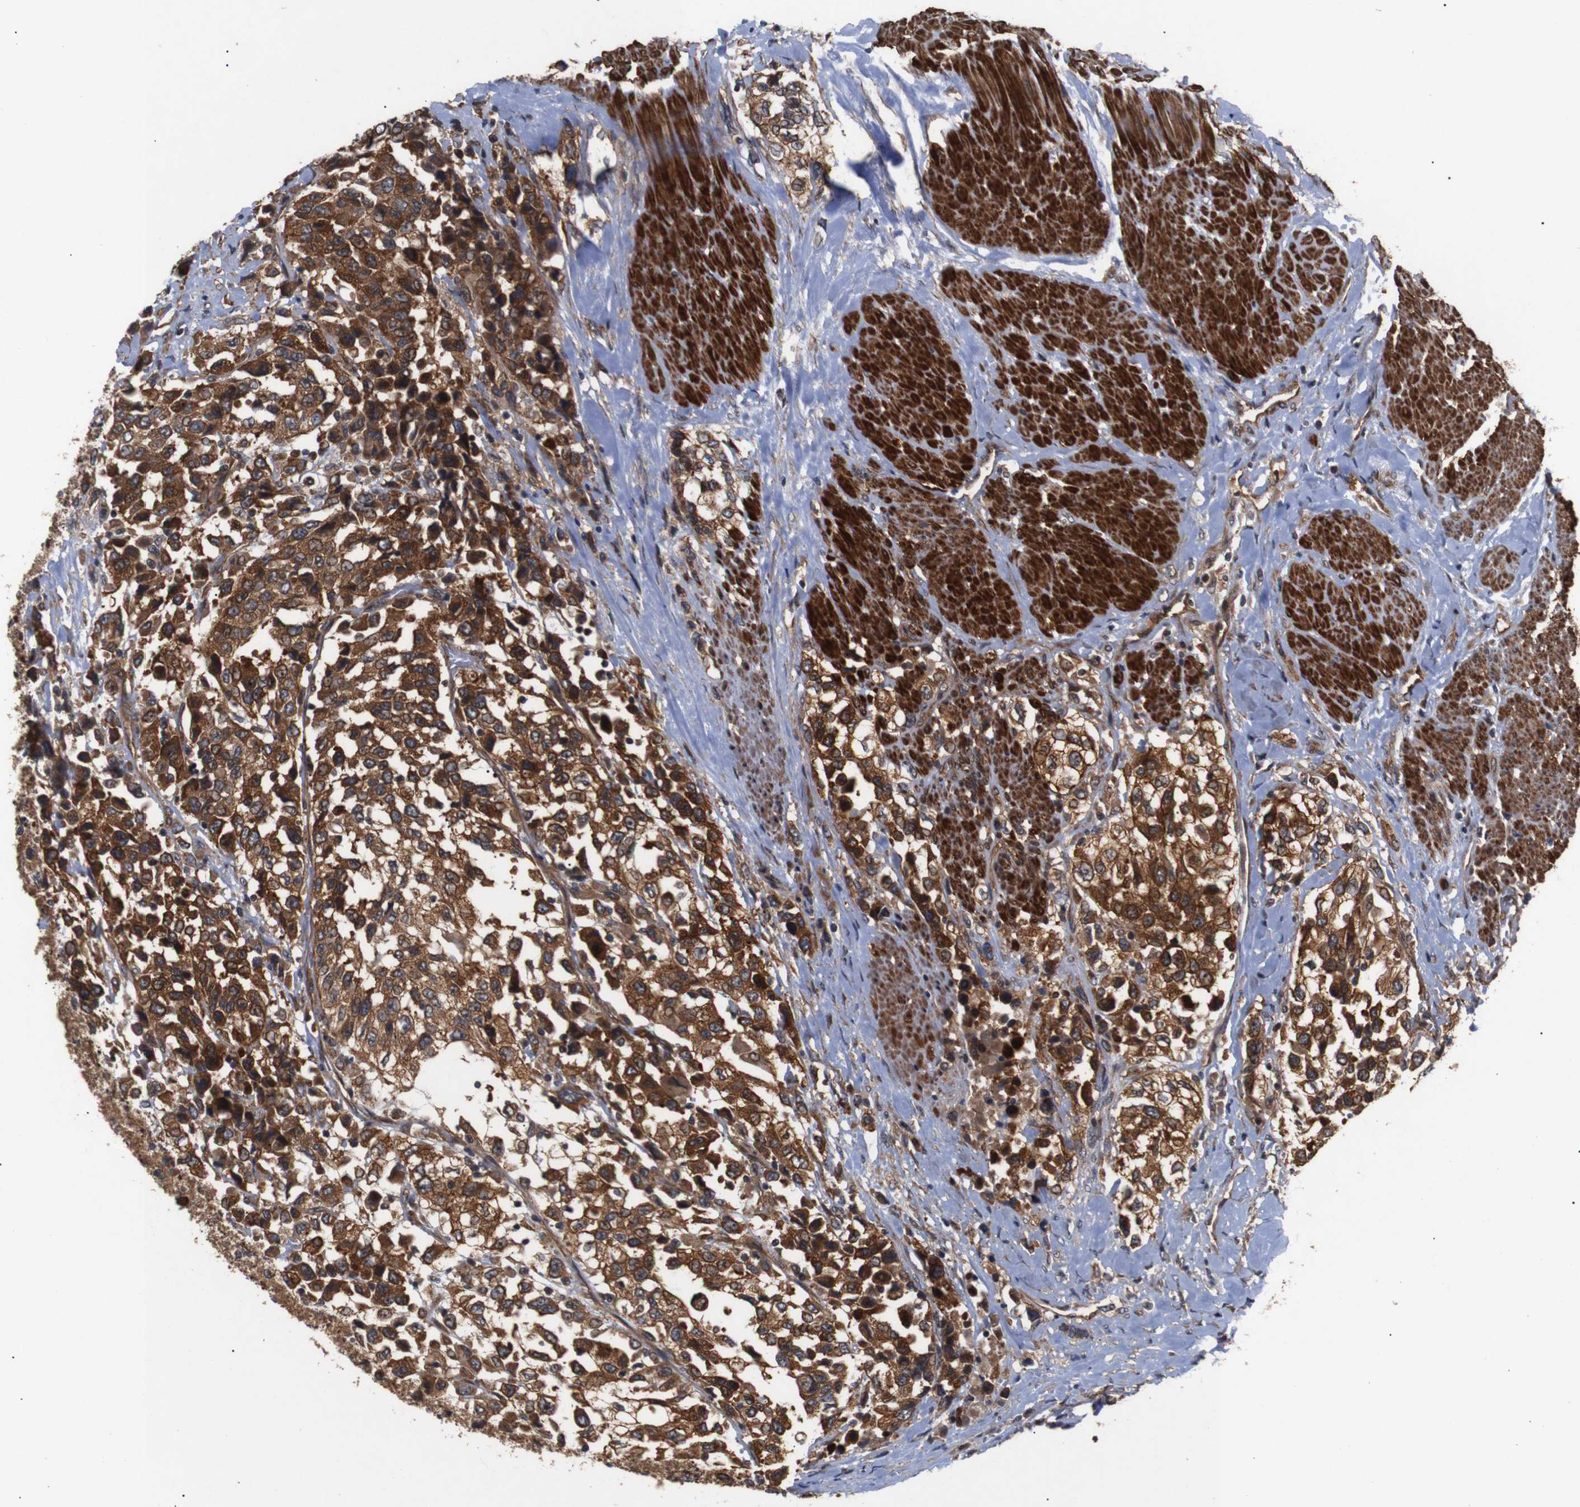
{"staining": {"intensity": "strong", "quantity": ">75%", "location": "cytoplasmic/membranous"}, "tissue": "urothelial cancer", "cell_type": "Tumor cells", "image_type": "cancer", "snomed": [{"axis": "morphology", "description": "Urothelial carcinoma, High grade"}, {"axis": "topography", "description": "Urinary bladder"}], "caption": "A micrograph of urothelial carcinoma (high-grade) stained for a protein reveals strong cytoplasmic/membranous brown staining in tumor cells.", "gene": "PAWR", "patient": {"sex": "female", "age": 80}}